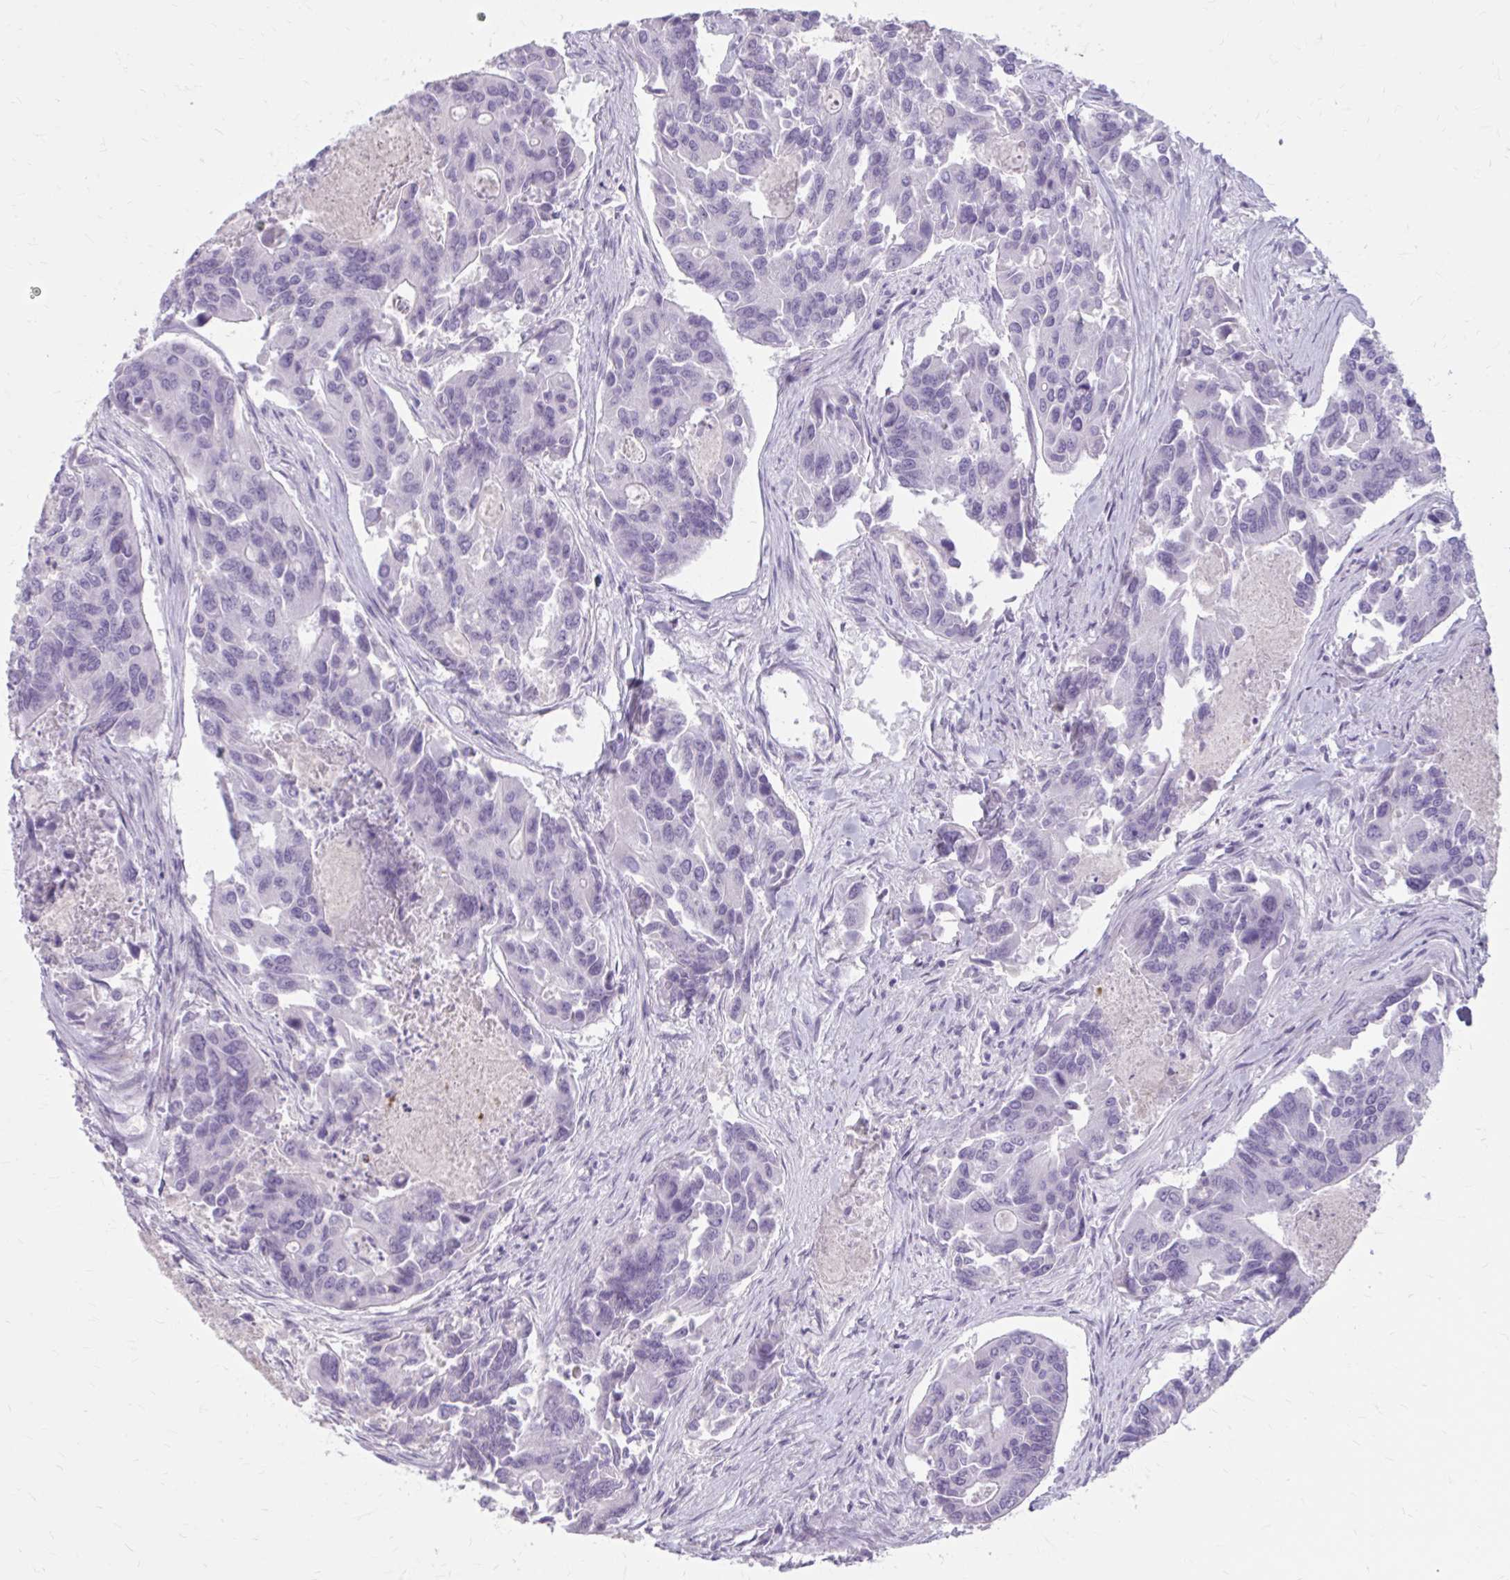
{"staining": {"intensity": "negative", "quantity": "none", "location": "none"}, "tissue": "colorectal cancer", "cell_type": "Tumor cells", "image_type": "cancer", "snomed": [{"axis": "morphology", "description": "Adenocarcinoma, NOS"}, {"axis": "topography", "description": "Colon"}], "caption": "IHC of colorectal adenocarcinoma shows no expression in tumor cells.", "gene": "OR4B1", "patient": {"sex": "female", "age": 67}}